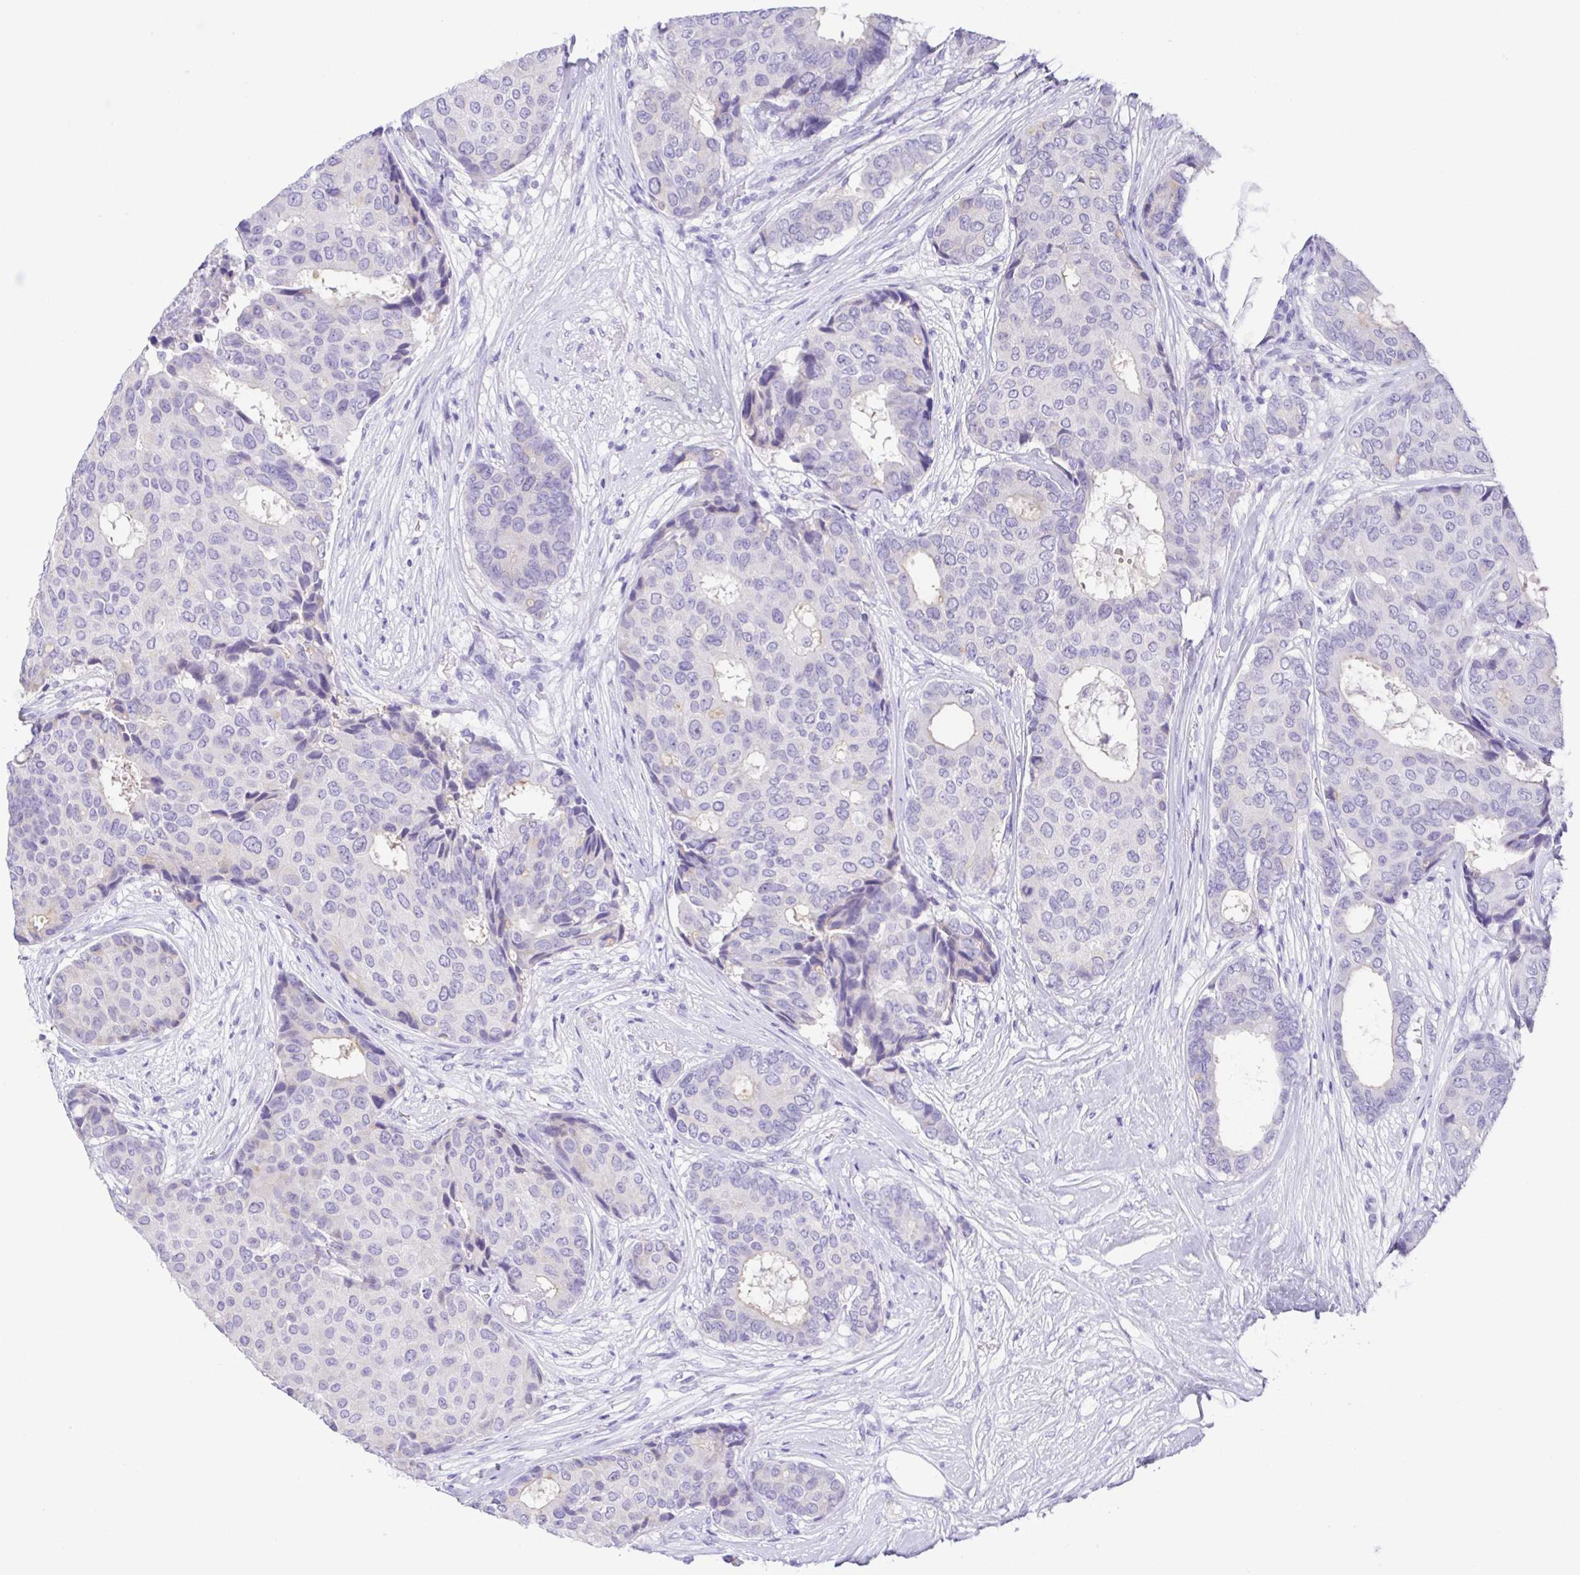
{"staining": {"intensity": "negative", "quantity": "none", "location": "none"}, "tissue": "breast cancer", "cell_type": "Tumor cells", "image_type": "cancer", "snomed": [{"axis": "morphology", "description": "Duct carcinoma"}, {"axis": "topography", "description": "Breast"}], "caption": "IHC image of neoplastic tissue: human breast cancer (invasive ductal carcinoma) stained with DAB (3,3'-diaminobenzidine) reveals no significant protein expression in tumor cells. Nuclei are stained in blue.", "gene": "SPATA4", "patient": {"sex": "female", "age": 75}}